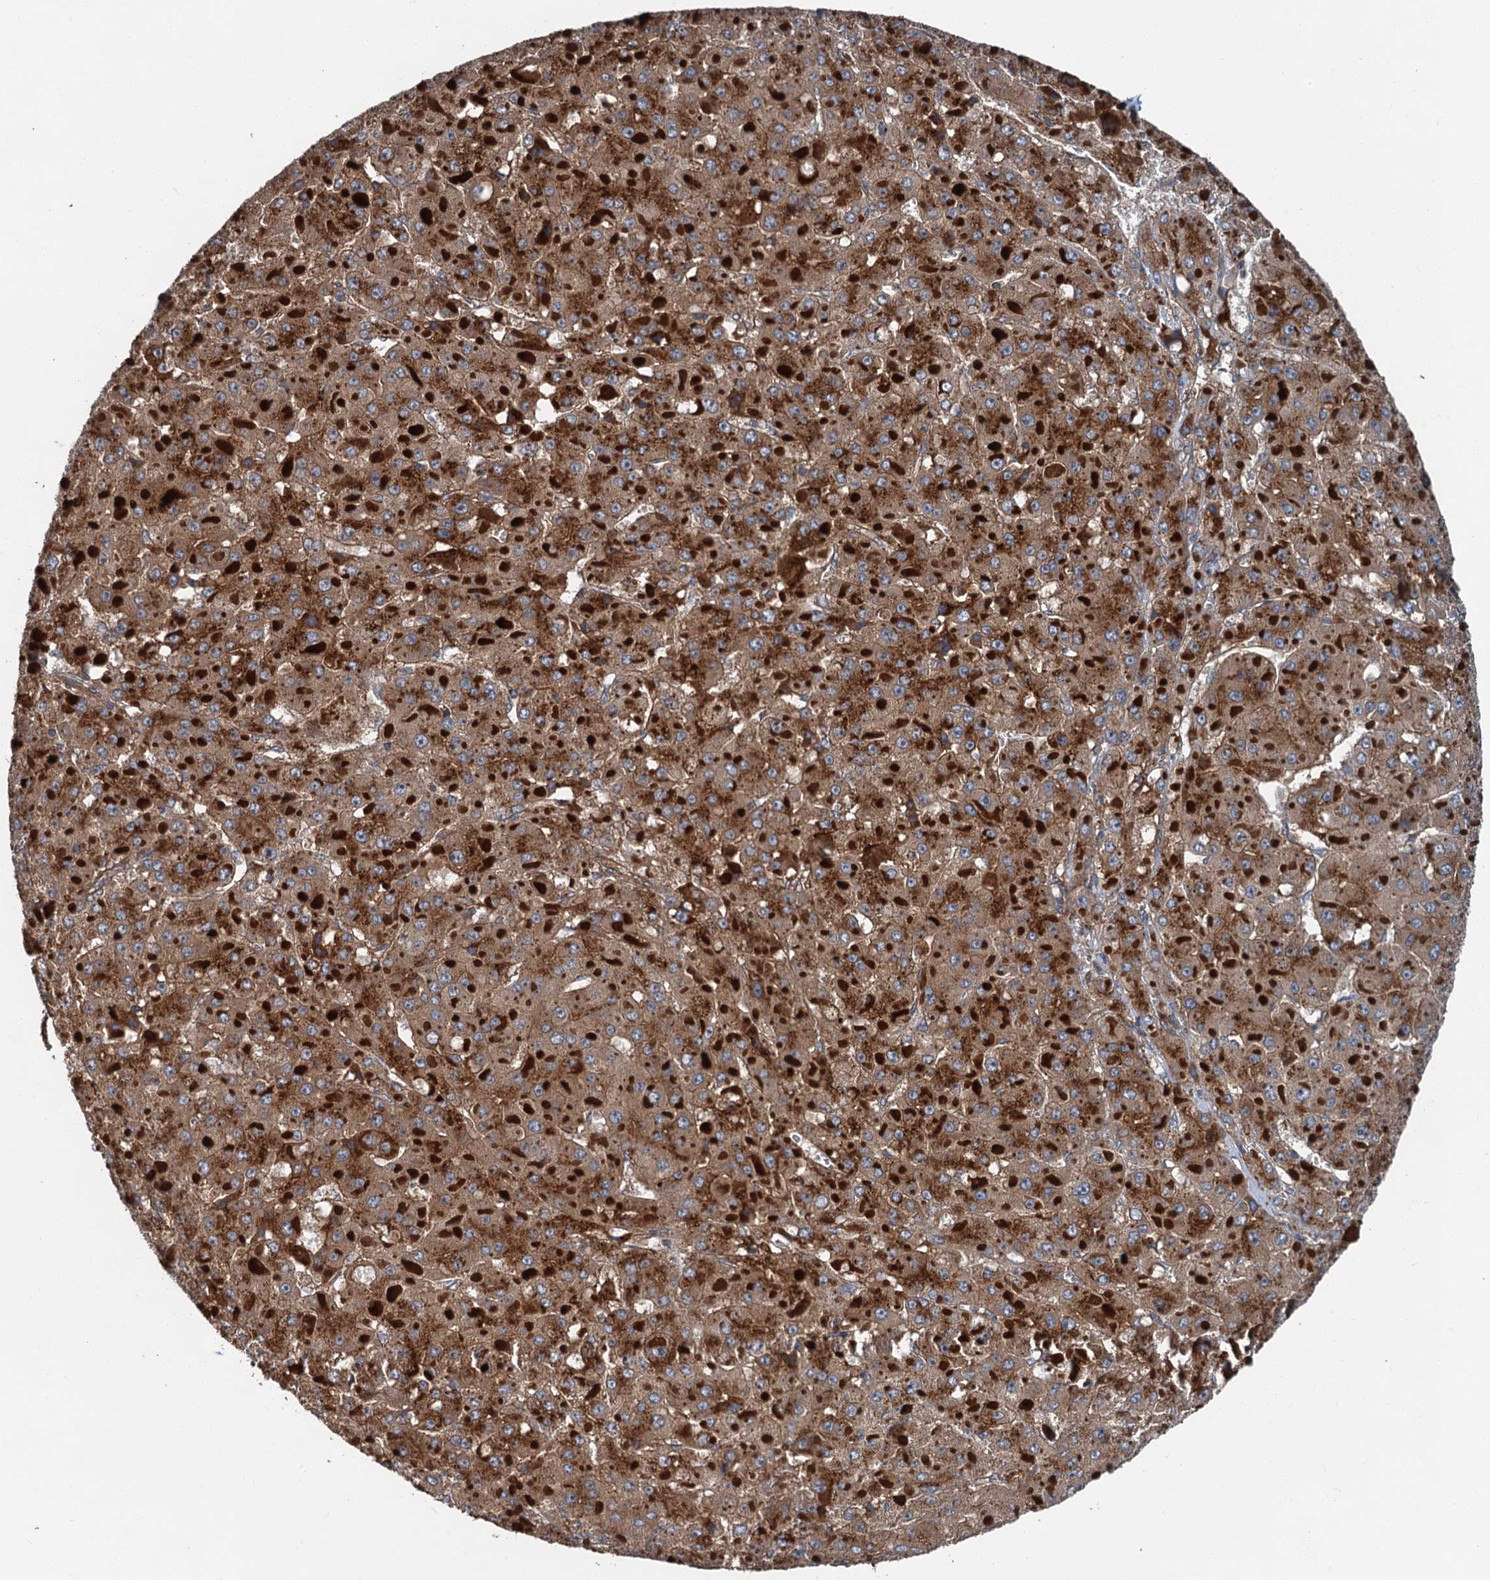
{"staining": {"intensity": "strong", "quantity": ">75%", "location": "cytoplasmic/membranous"}, "tissue": "liver cancer", "cell_type": "Tumor cells", "image_type": "cancer", "snomed": [{"axis": "morphology", "description": "Carcinoma, Hepatocellular, NOS"}, {"axis": "topography", "description": "Liver"}], "caption": "This image shows immunohistochemistry (IHC) staining of human liver cancer (hepatocellular carcinoma), with high strong cytoplasmic/membranous expression in approximately >75% of tumor cells.", "gene": "COG3", "patient": {"sex": "female", "age": 73}}